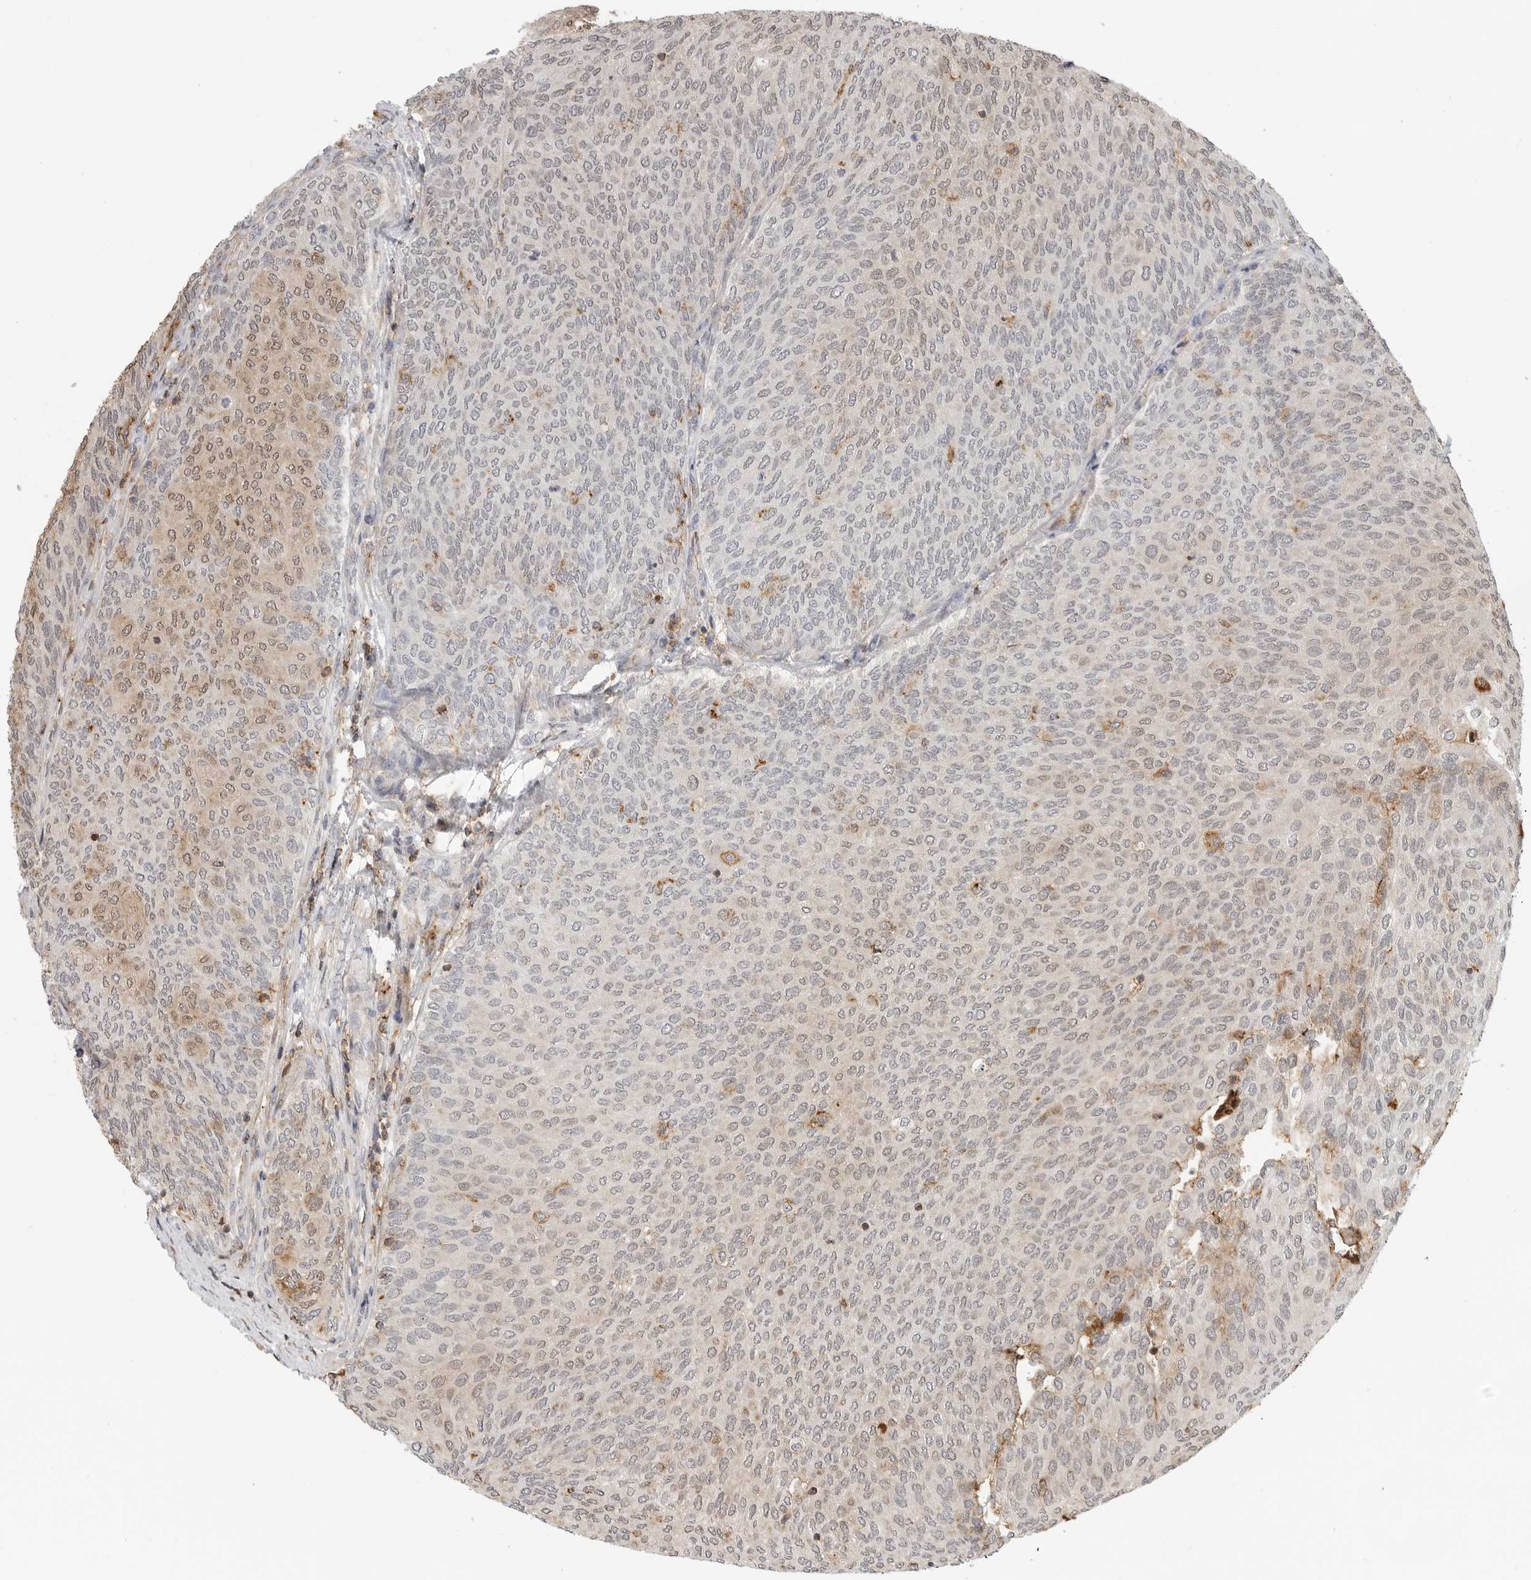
{"staining": {"intensity": "weak", "quantity": "25%-75%", "location": "cytoplasmic/membranous,nuclear"}, "tissue": "urothelial cancer", "cell_type": "Tumor cells", "image_type": "cancer", "snomed": [{"axis": "morphology", "description": "Urothelial carcinoma, Low grade"}, {"axis": "topography", "description": "Urinary bladder"}], "caption": "Tumor cells exhibit low levels of weak cytoplasmic/membranous and nuclear expression in about 25%-75% of cells in urothelial carcinoma (low-grade). Ihc stains the protein in brown and the nuclei are stained blue.", "gene": "ANXA11", "patient": {"sex": "female", "age": 79}}